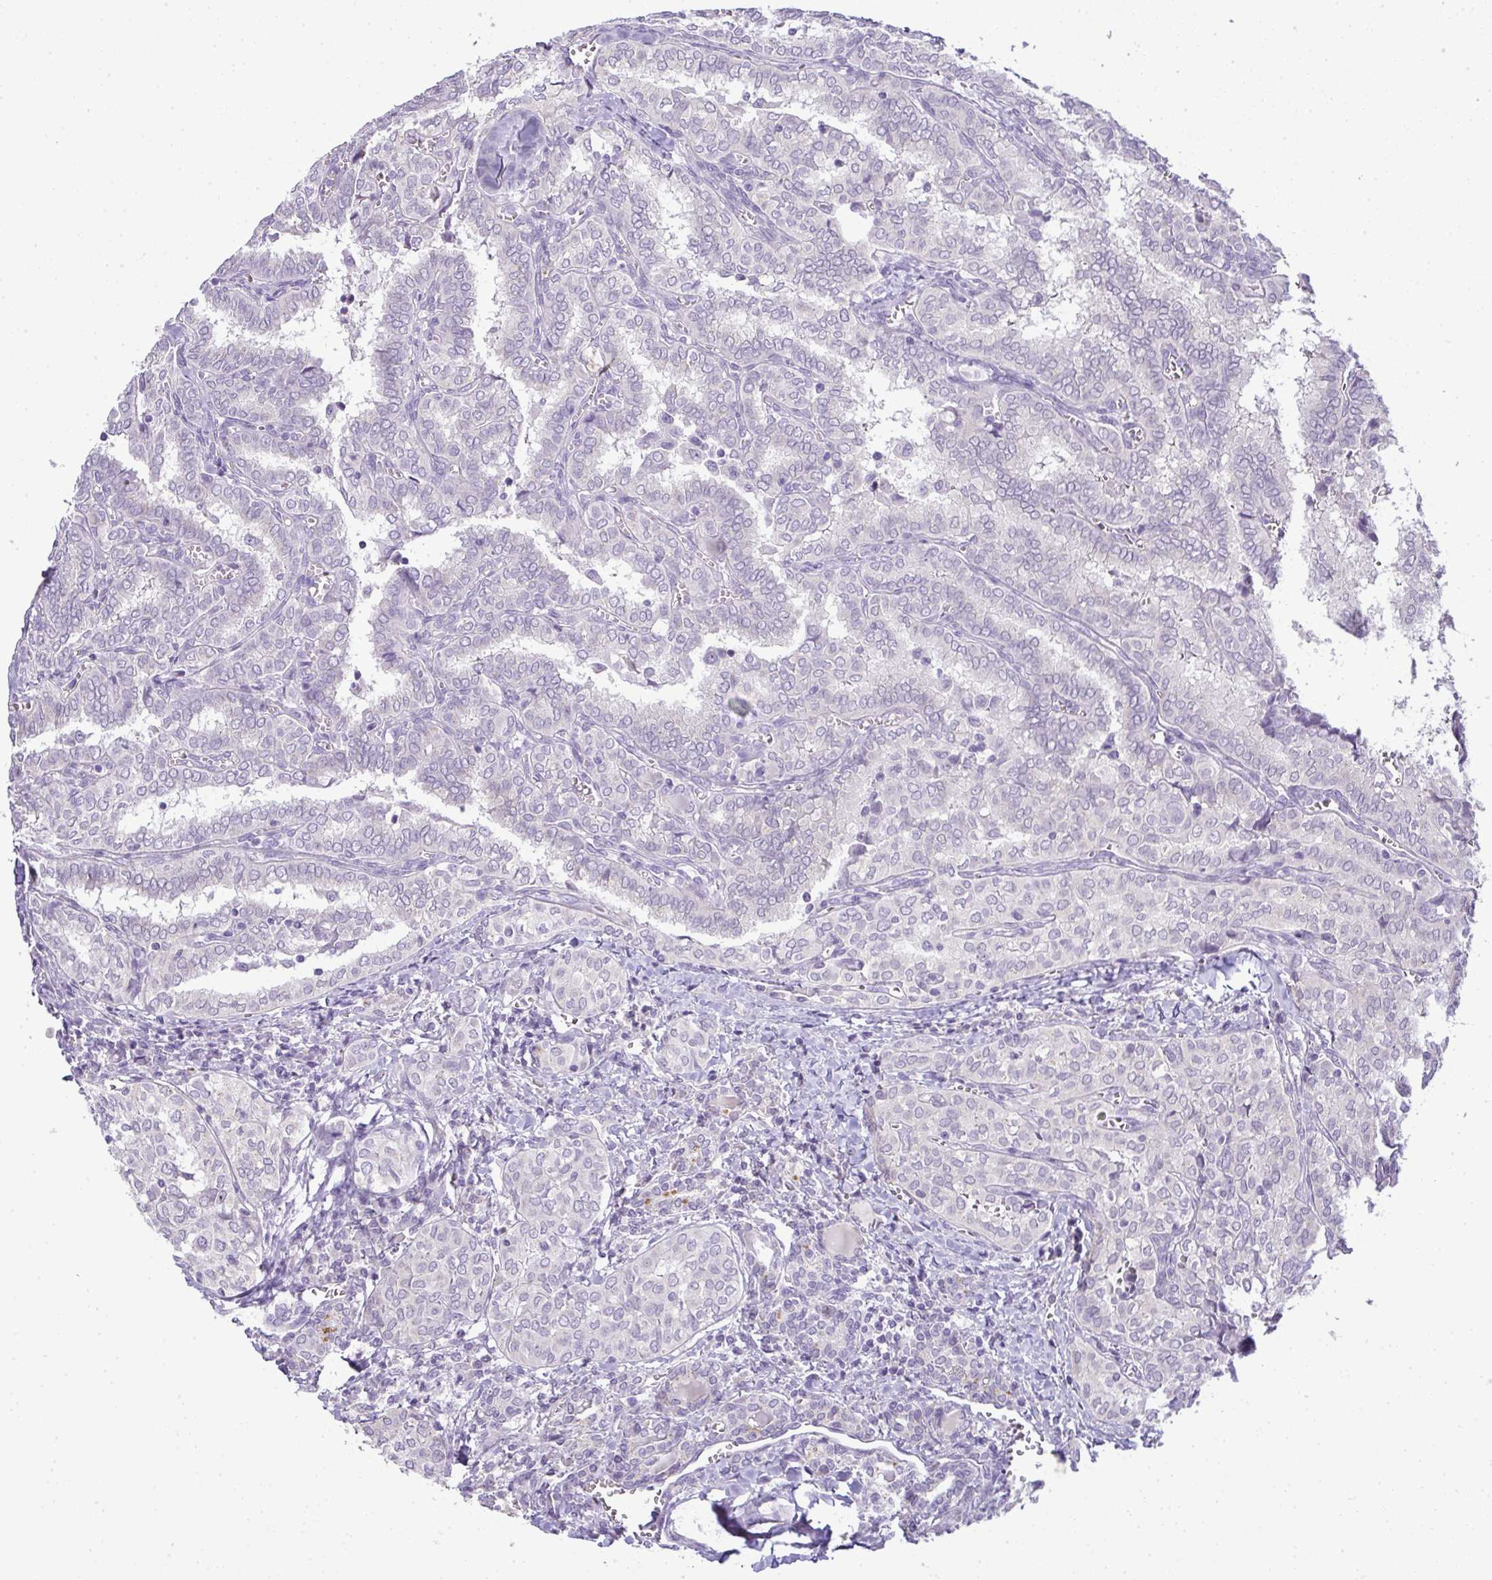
{"staining": {"intensity": "negative", "quantity": "none", "location": "none"}, "tissue": "thyroid cancer", "cell_type": "Tumor cells", "image_type": "cancer", "snomed": [{"axis": "morphology", "description": "Papillary adenocarcinoma, NOS"}, {"axis": "topography", "description": "Thyroid gland"}], "caption": "A micrograph of human thyroid cancer (papillary adenocarcinoma) is negative for staining in tumor cells. (DAB (3,3'-diaminobenzidine) IHC with hematoxylin counter stain).", "gene": "CMPK1", "patient": {"sex": "female", "age": 30}}